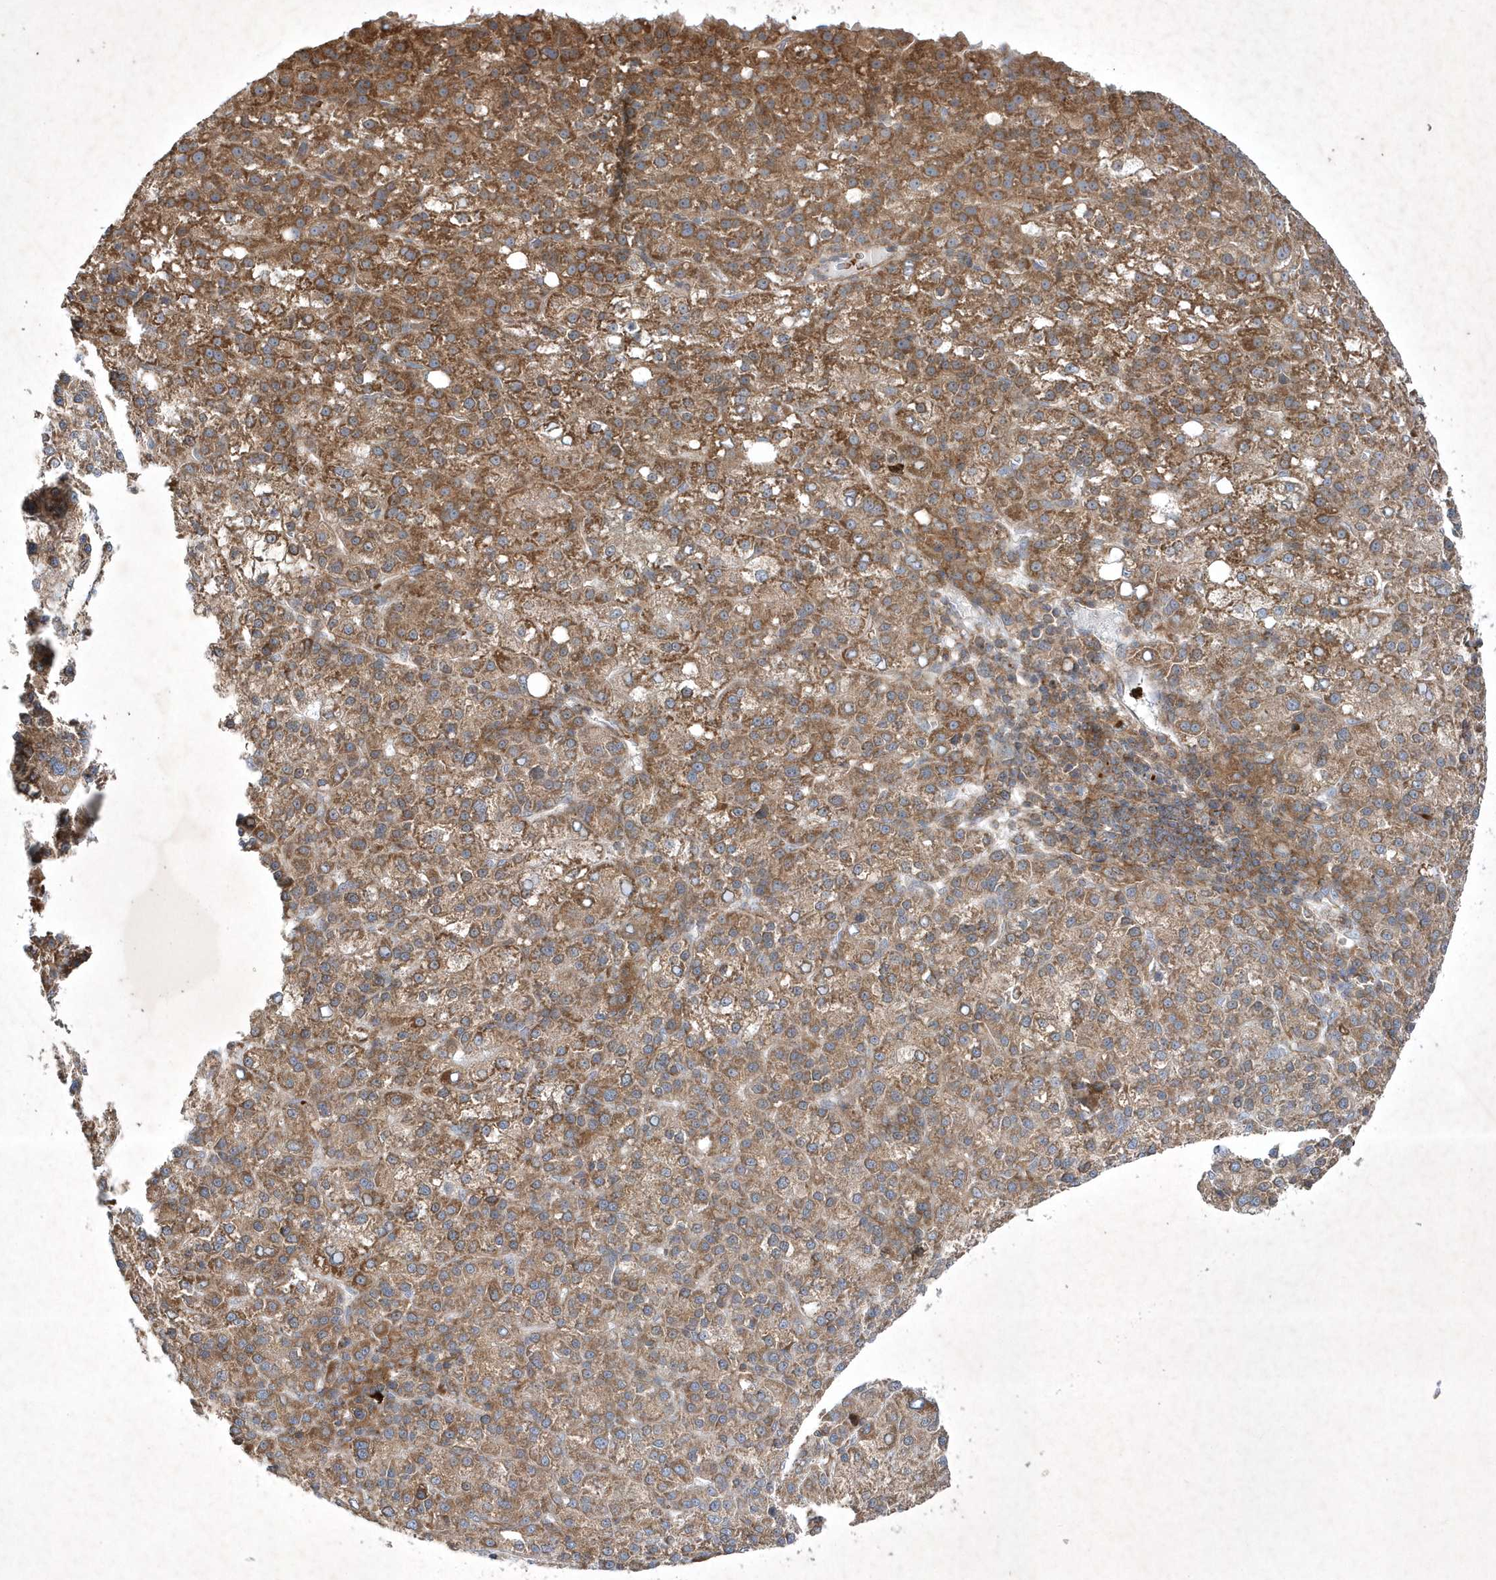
{"staining": {"intensity": "strong", "quantity": ">75%", "location": "cytoplasmic/membranous"}, "tissue": "liver cancer", "cell_type": "Tumor cells", "image_type": "cancer", "snomed": [{"axis": "morphology", "description": "Carcinoma, Hepatocellular, NOS"}, {"axis": "topography", "description": "Liver"}], "caption": "An immunohistochemistry photomicrograph of neoplastic tissue is shown. Protein staining in brown labels strong cytoplasmic/membranous positivity in liver cancer (hepatocellular carcinoma) within tumor cells.", "gene": "OPA1", "patient": {"sex": "female", "age": 58}}